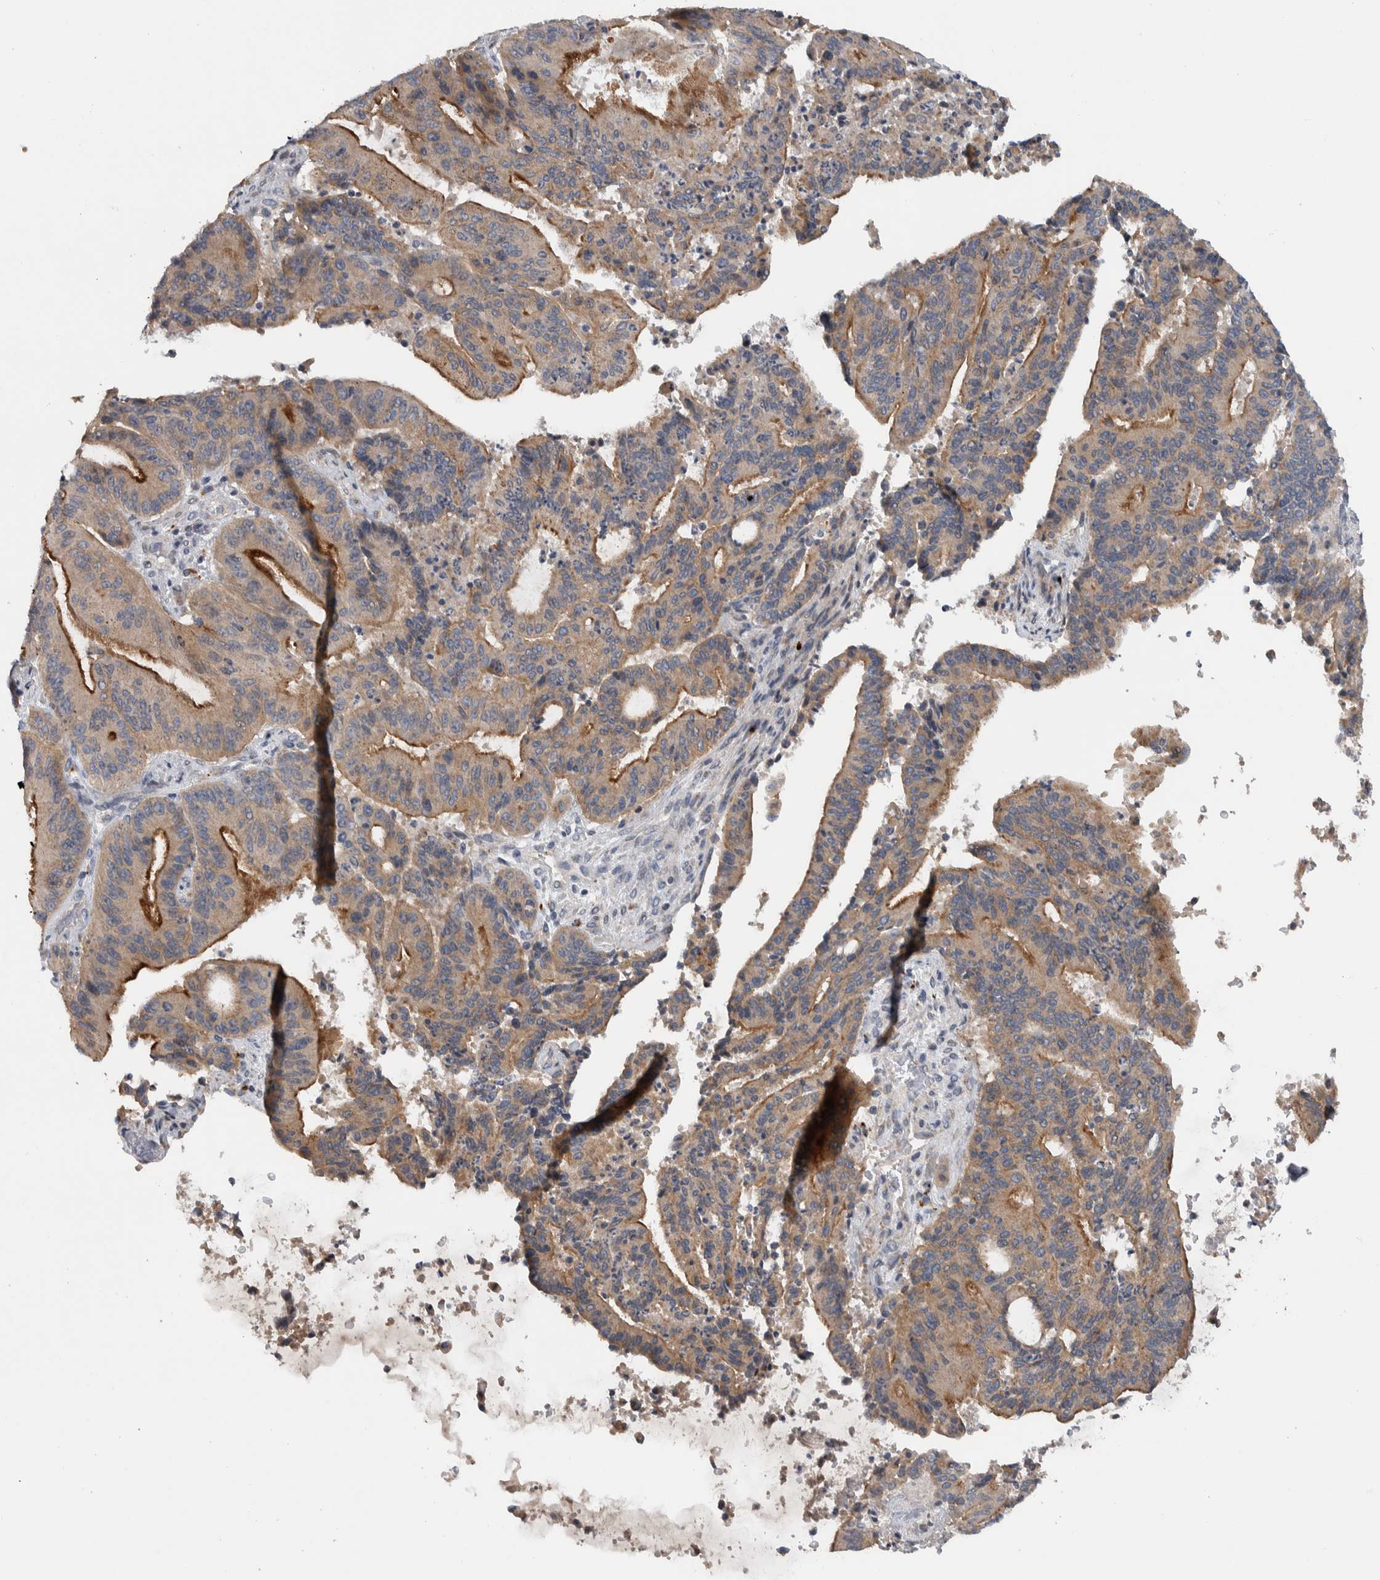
{"staining": {"intensity": "moderate", "quantity": ">75%", "location": "cytoplasmic/membranous"}, "tissue": "liver cancer", "cell_type": "Tumor cells", "image_type": "cancer", "snomed": [{"axis": "morphology", "description": "Normal tissue, NOS"}, {"axis": "morphology", "description": "Cholangiocarcinoma"}, {"axis": "topography", "description": "Liver"}, {"axis": "topography", "description": "Peripheral nerve tissue"}], "caption": "Liver cholangiocarcinoma stained with a protein marker displays moderate staining in tumor cells.", "gene": "FAM83G", "patient": {"sex": "female", "age": 73}}